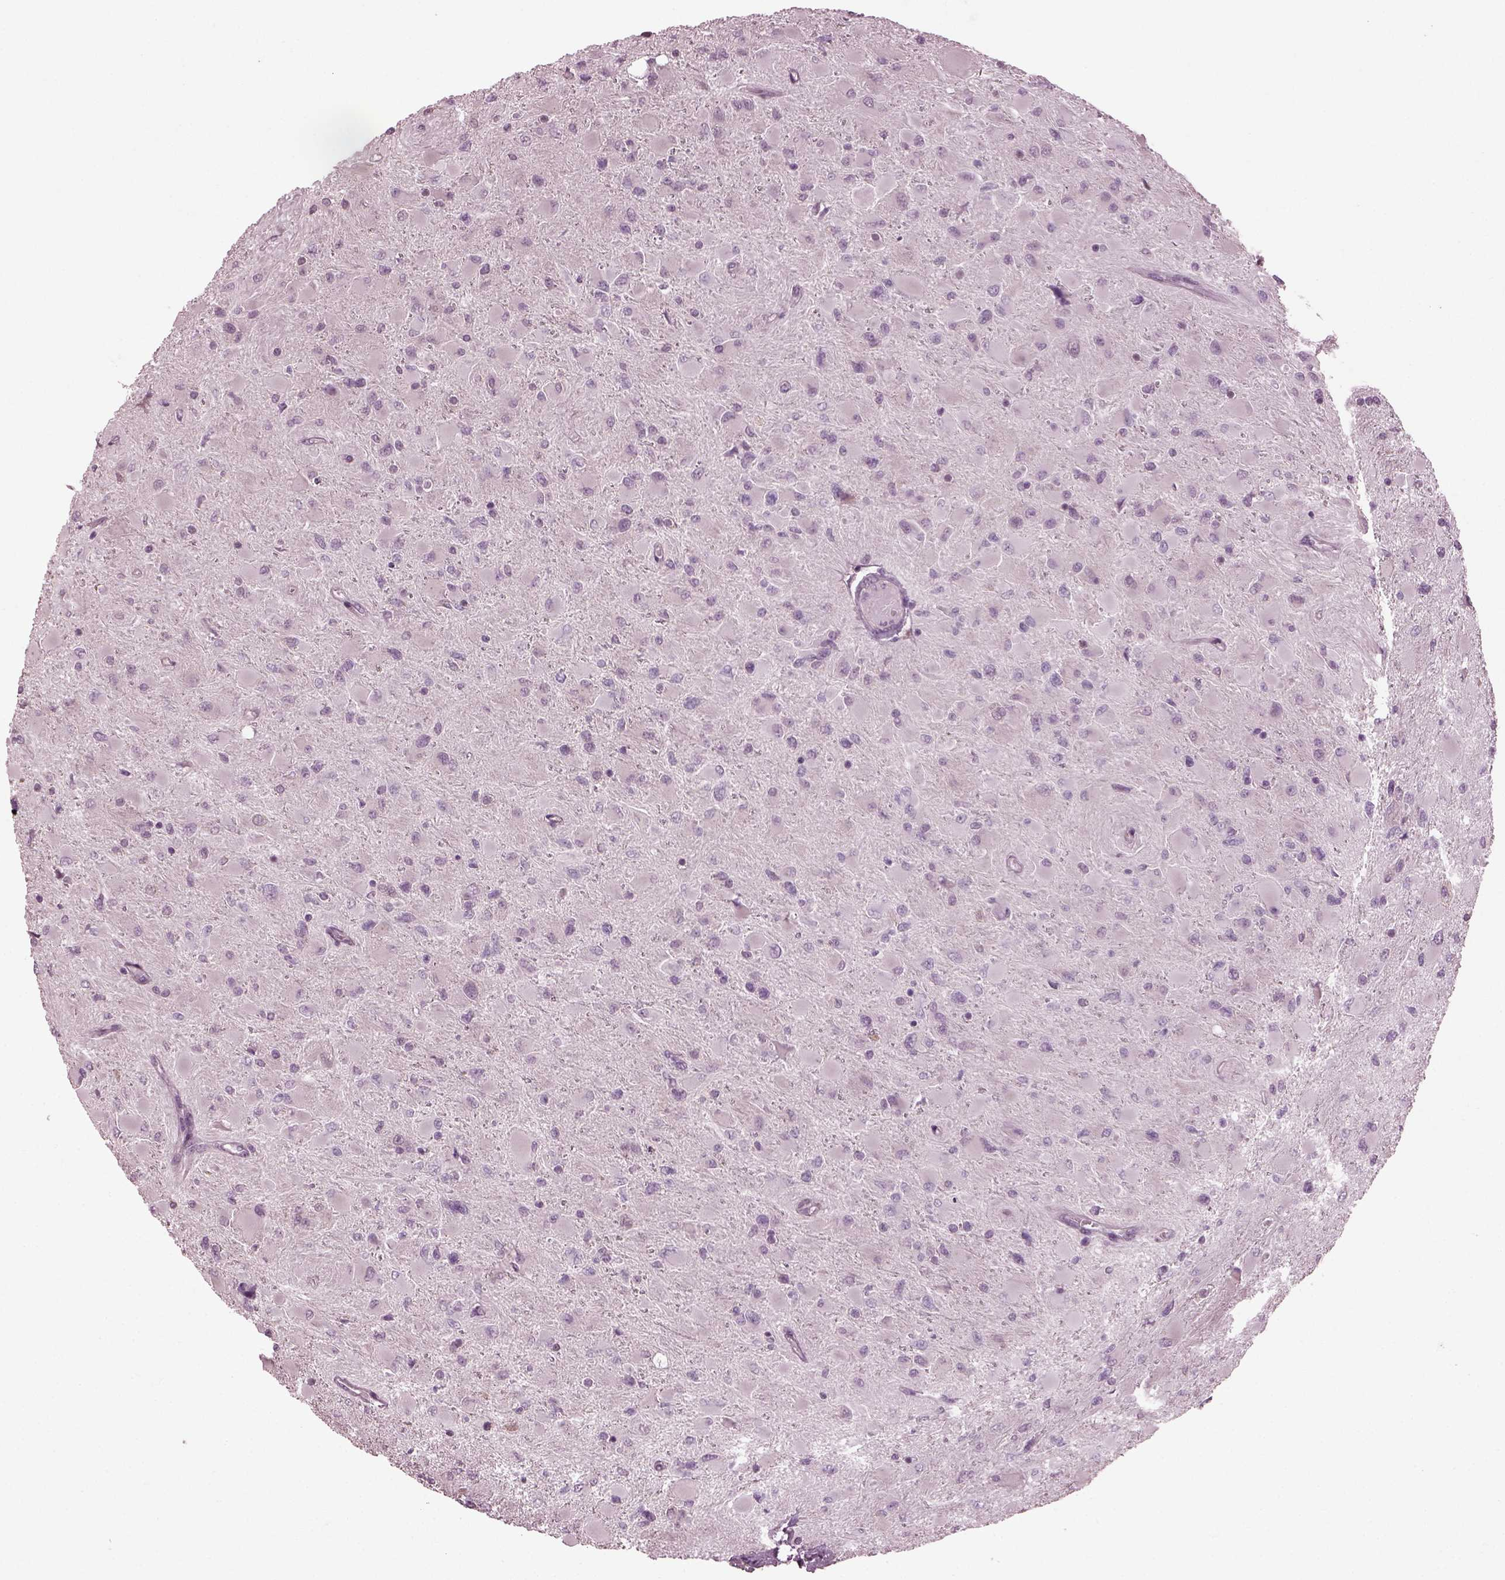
{"staining": {"intensity": "negative", "quantity": "none", "location": "none"}, "tissue": "glioma", "cell_type": "Tumor cells", "image_type": "cancer", "snomed": [{"axis": "morphology", "description": "Glioma, malignant, High grade"}, {"axis": "topography", "description": "Cerebral cortex"}], "caption": "Micrograph shows no significant protein expression in tumor cells of high-grade glioma (malignant).", "gene": "CABP5", "patient": {"sex": "female", "age": 36}}